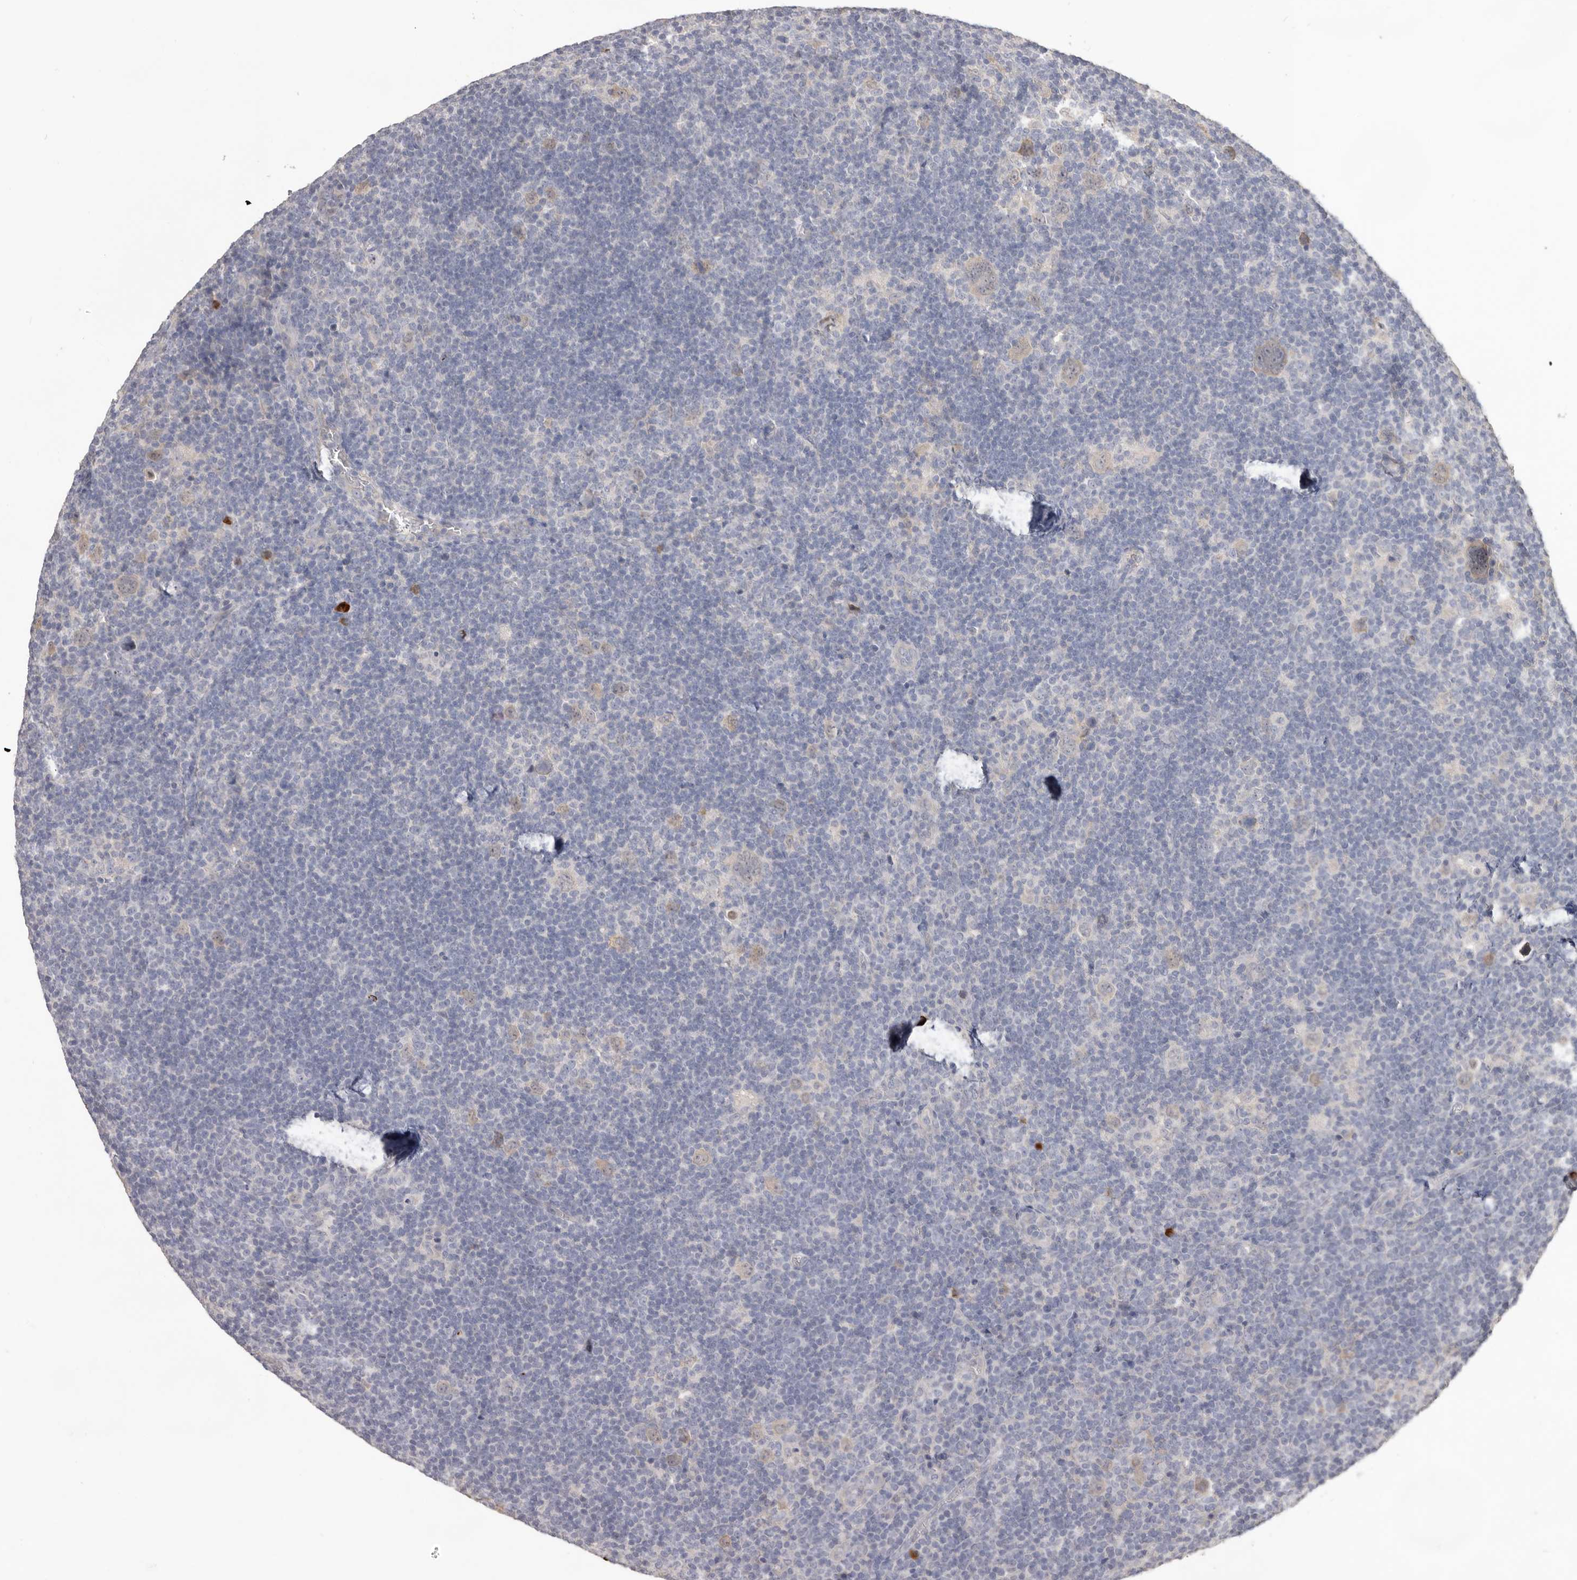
{"staining": {"intensity": "weak", "quantity": "25%-75%", "location": "cytoplasmic/membranous"}, "tissue": "lymphoma", "cell_type": "Tumor cells", "image_type": "cancer", "snomed": [{"axis": "morphology", "description": "Hodgkin's disease, NOS"}, {"axis": "topography", "description": "Lymph node"}], "caption": "Lymphoma stained with a brown dye shows weak cytoplasmic/membranous positive positivity in about 25%-75% of tumor cells.", "gene": "HCAR2", "patient": {"sex": "female", "age": 57}}